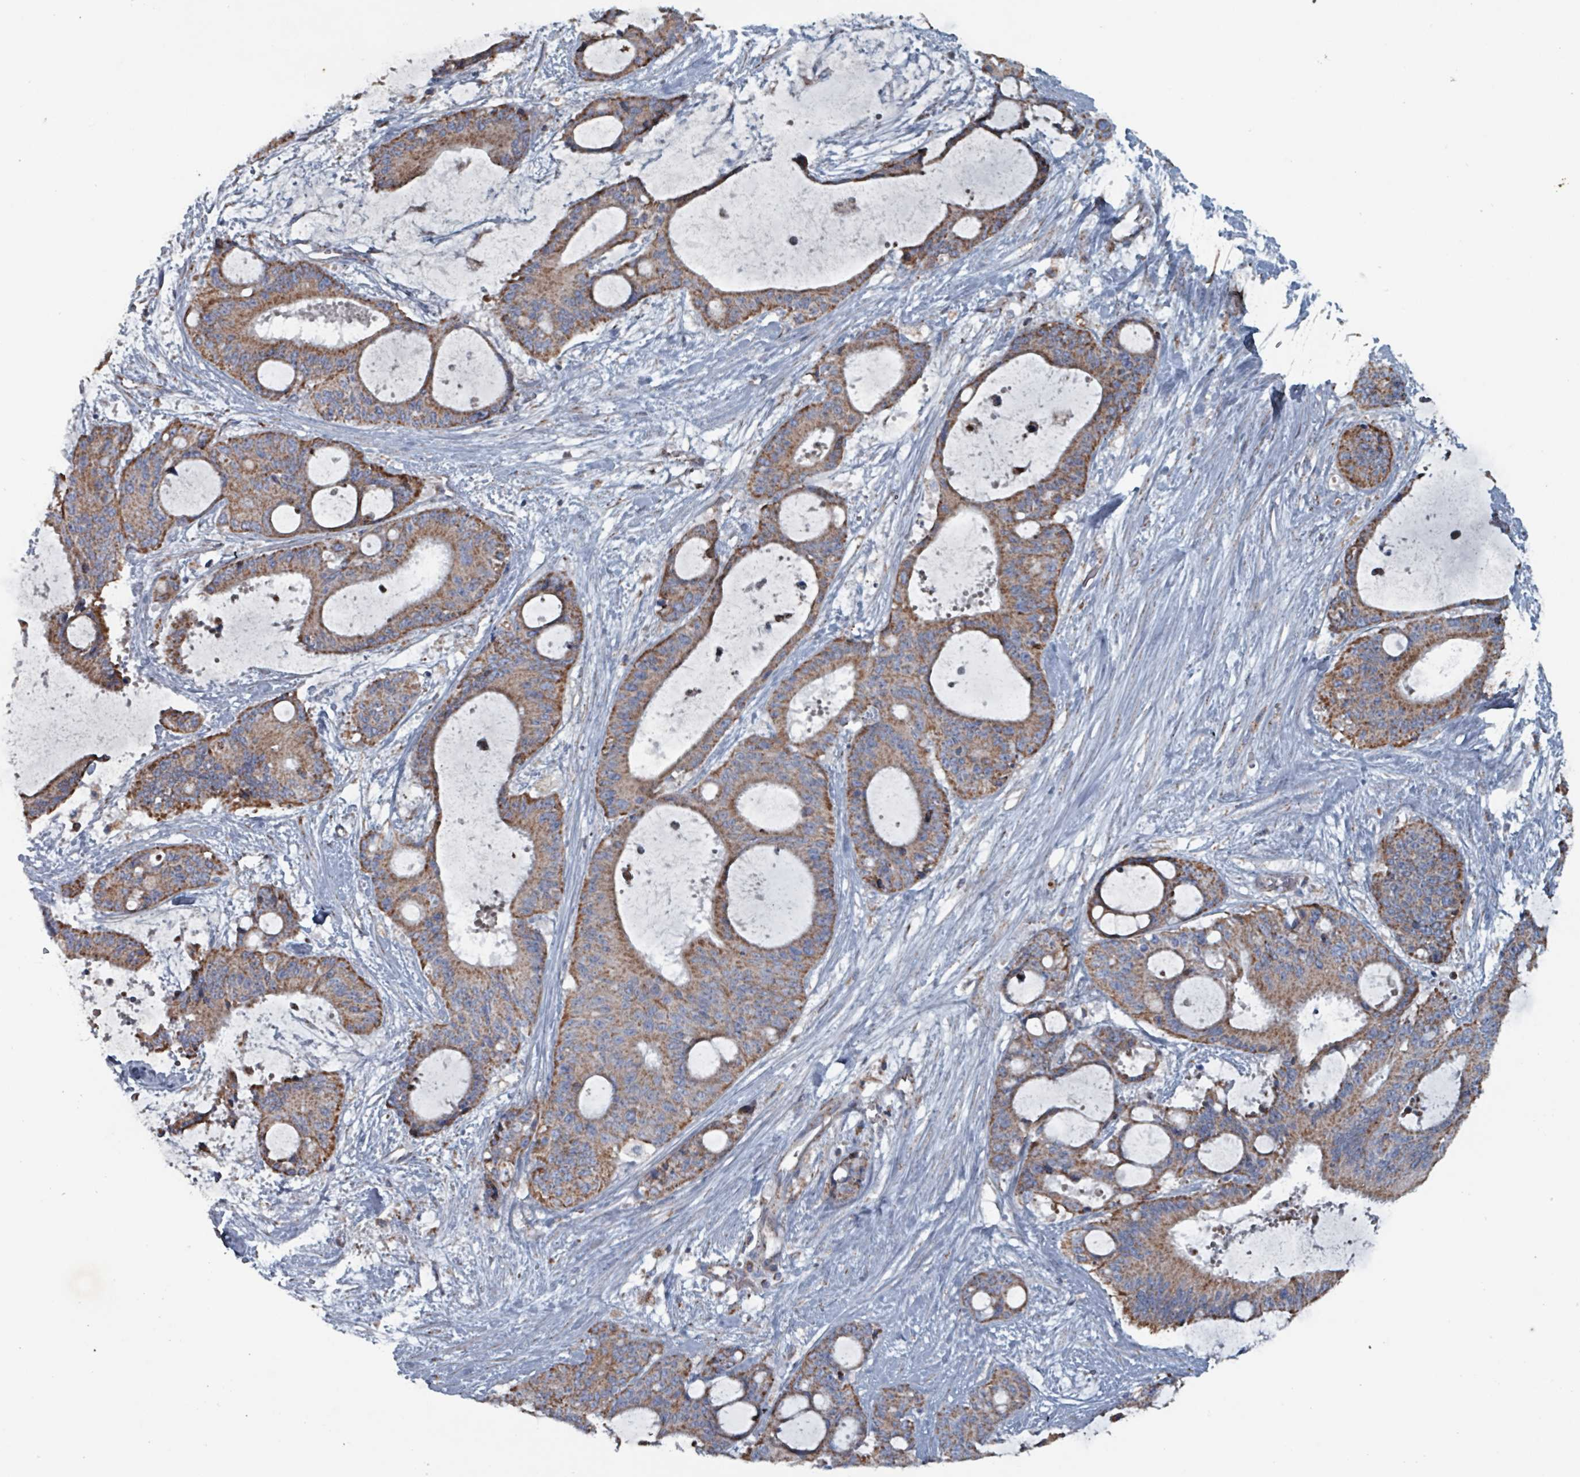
{"staining": {"intensity": "moderate", "quantity": ">75%", "location": "cytoplasmic/membranous"}, "tissue": "liver cancer", "cell_type": "Tumor cells", "image_type": "cancer", "snomed": [{"axis": "morphology", "description": "Normal tissue, NOS"}, {"axis": "morphology", "description": "Cholangiocarcinoma"}, {"axis": "topography", "description": "Liver"}, {"axis": "topography", "description": "Peripheral nerve tissue"}], "caption": "The image reveals staining of liver cholangiocarcinoma, revealing moderate cytoplasmic/membranous protein positivity (brown color) within tumor cells.", "gene": "ABHD18", "patient": {"sex": "female", "age": 73}}